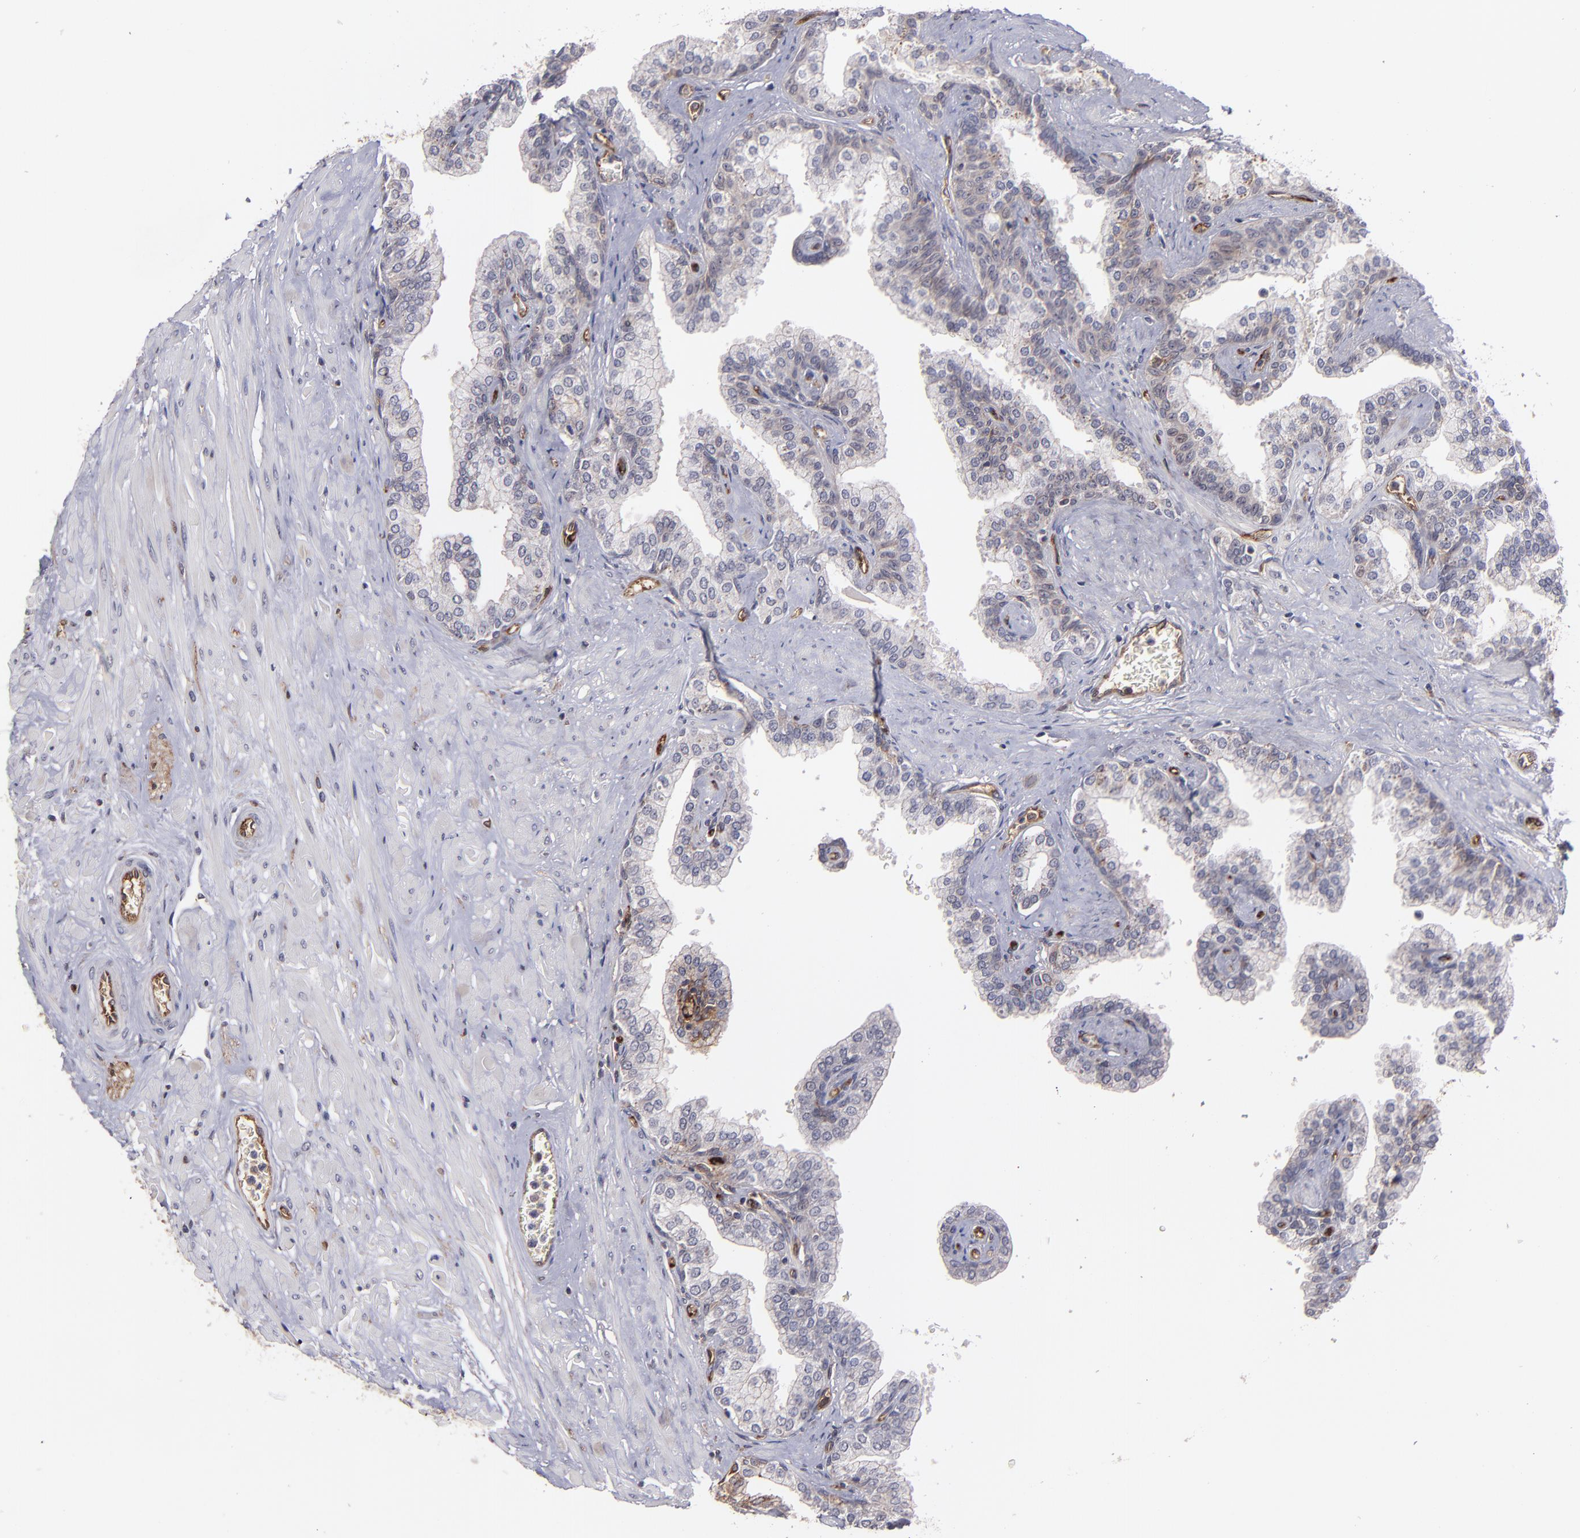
{"staining": {"intensity": "moderate", "quantity": ">75%", "location": "cytoplasmic/membranous"}, "tissue": "prostate", "cell_type": "Glandular cells", "image_type": "normal", "snomed": [{"axis": "morphology", "description": "Normal tissue, NOS"}, {"axis": "topography", "description": "Prostate"}], "caption": "High-power microscopy captured an immunohistochemistry micrograph of unremarkable prostate, revealing moderate cytoplasmic/membranous staining in approximately >75% of glandular cells.", "gene": "ICAM1", "patient": {"sex": "male", "age": 60}}